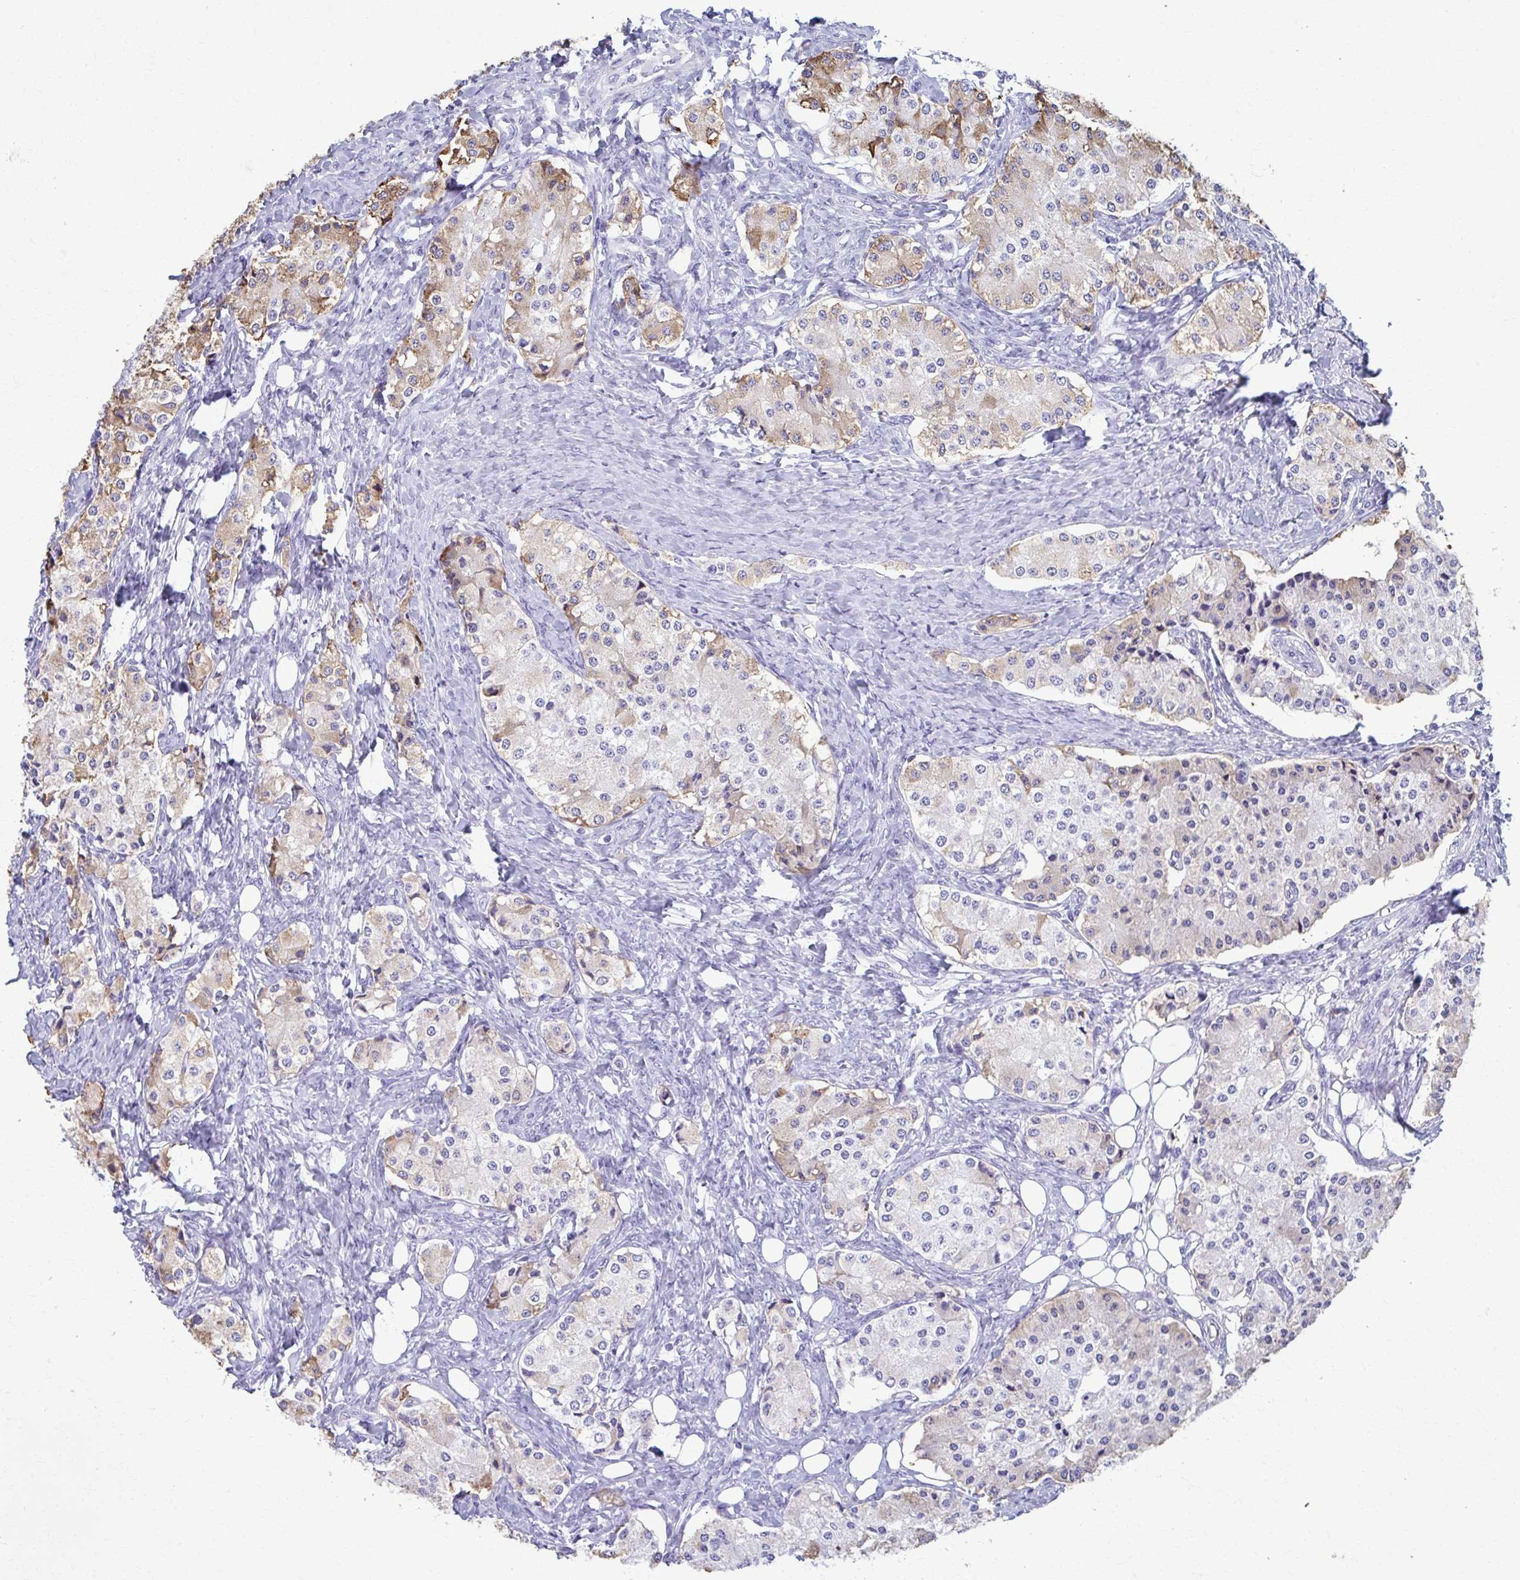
{"staining": {"intensity": "moderate", "quantity": "<25%", "location": "cytoplasmic/membranous"}, "tissue": "carcinoid", "cell_type": "Tumor cells", "image_type": "cancer", "snomed": [{"axis": "morphology", "description": "Carcinoid, malignant, NOS"}, {"axis": "topography", "description": "Colon"}], "caption": "Protein expression analysis of human malignant carcinoid reveals moderate cytoplasmic/membranous positivity in approximately <25% of tumor cells.", "gene": "MPLKIP", "patient": {"sex": "female", "age": 52}}